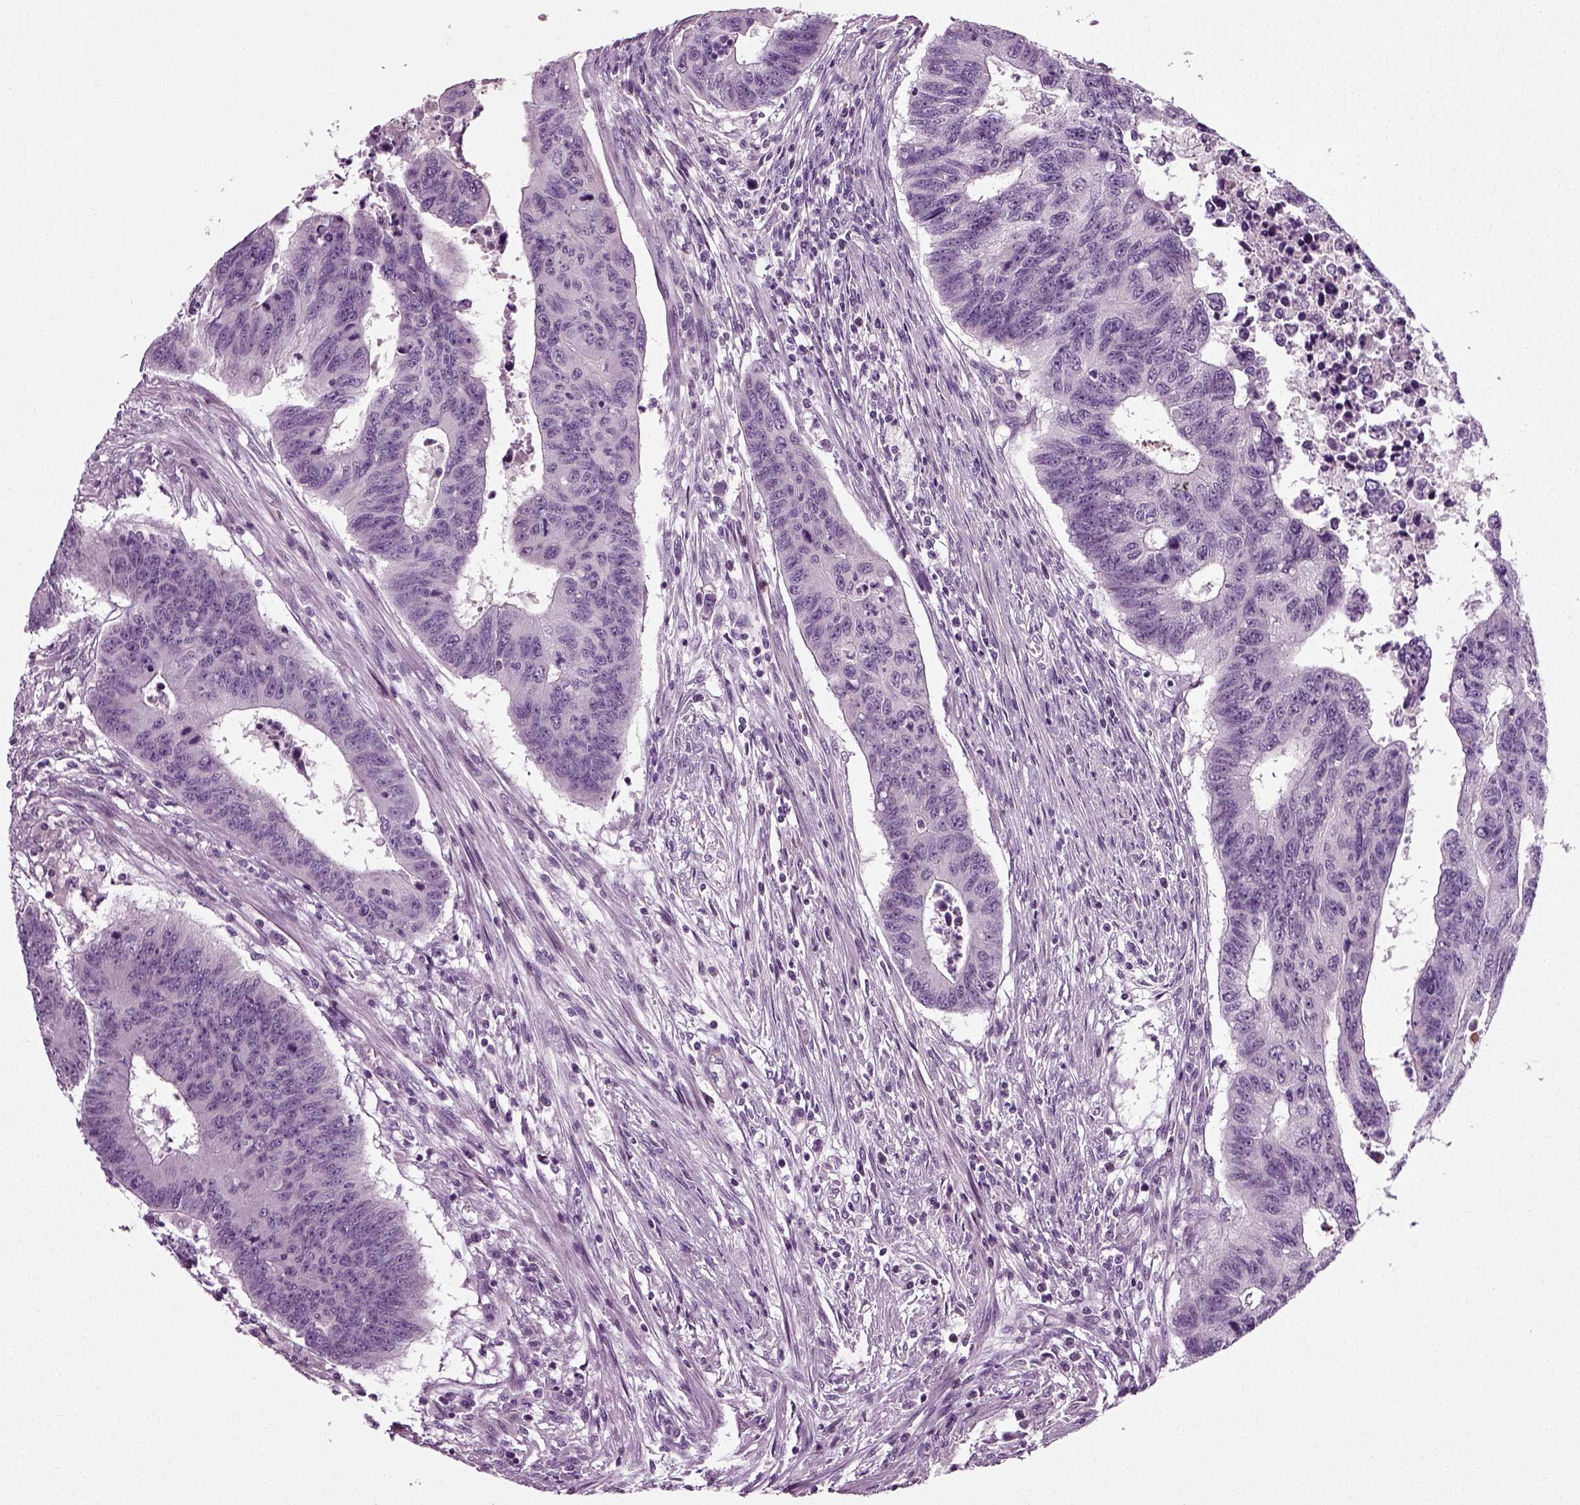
{"staining": {"intensity": "negative", "quantity": "none", "location": "none"}, "tissue": "colorectal cancer", "cell_type": "Tumor cells", "image_type": "cancer", "snomed": [{"axis": "morphology", "description": "Adenocarcinoma, NOS"}, {"axis": "topography", "description": "Rectum"}], "caption": "This micrograph is of adenocarcinoma (colorectal) stained with immunohistochemistry to label a protein in brown with the nuclei are counter-stained blue. There is no expression in tumor cells. (Stains: DAB (3,3'-diaminobenzidine) immunohistochemistry (IHC) with hematoxylin counter stain, Microscopy: brightfield microscopy at high magnification).", "gene": "SCG5", "patient": {"sex": "female", "age": 85}}